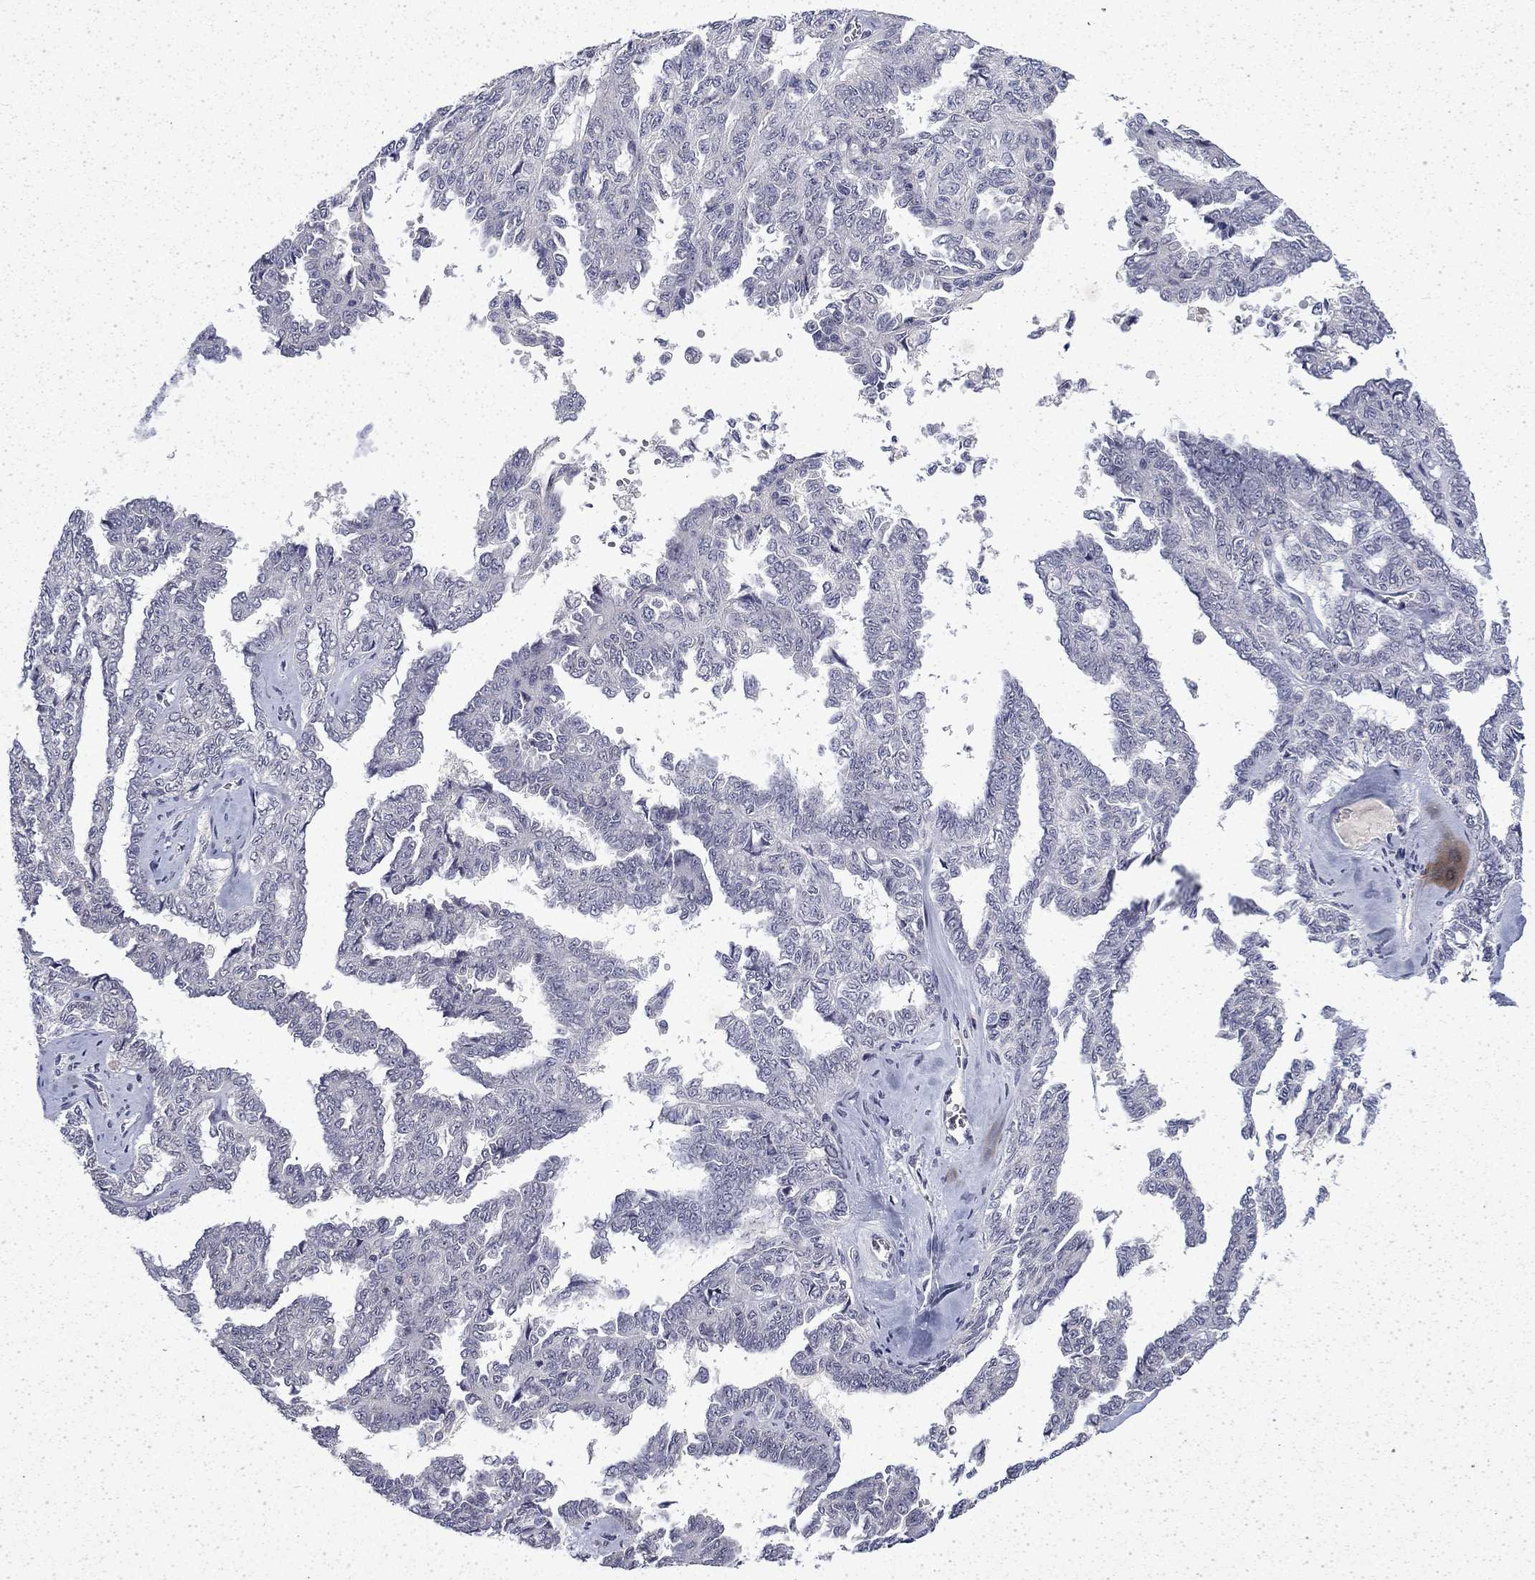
{"staining": {"intensity": "negative", "quantity": "none", "location": "none"}, "tissue": "ovarian cancer", "cell_type": "Tumor cells", "image_type": "cancer", "snomed": [{"axis": "morphology", "description": "Cystadenocarcinoma, serous, NOS"}, {"axis": "topography", "description": "Ovary"}], "caption": "High power microscopy image of an IHC histopathology image of serous cystadenocarcinoma (ovarian), revealing no significant expression in tumor cells.", "gene": "CHAT", "patient": {"sex": "female", "age": 71}}